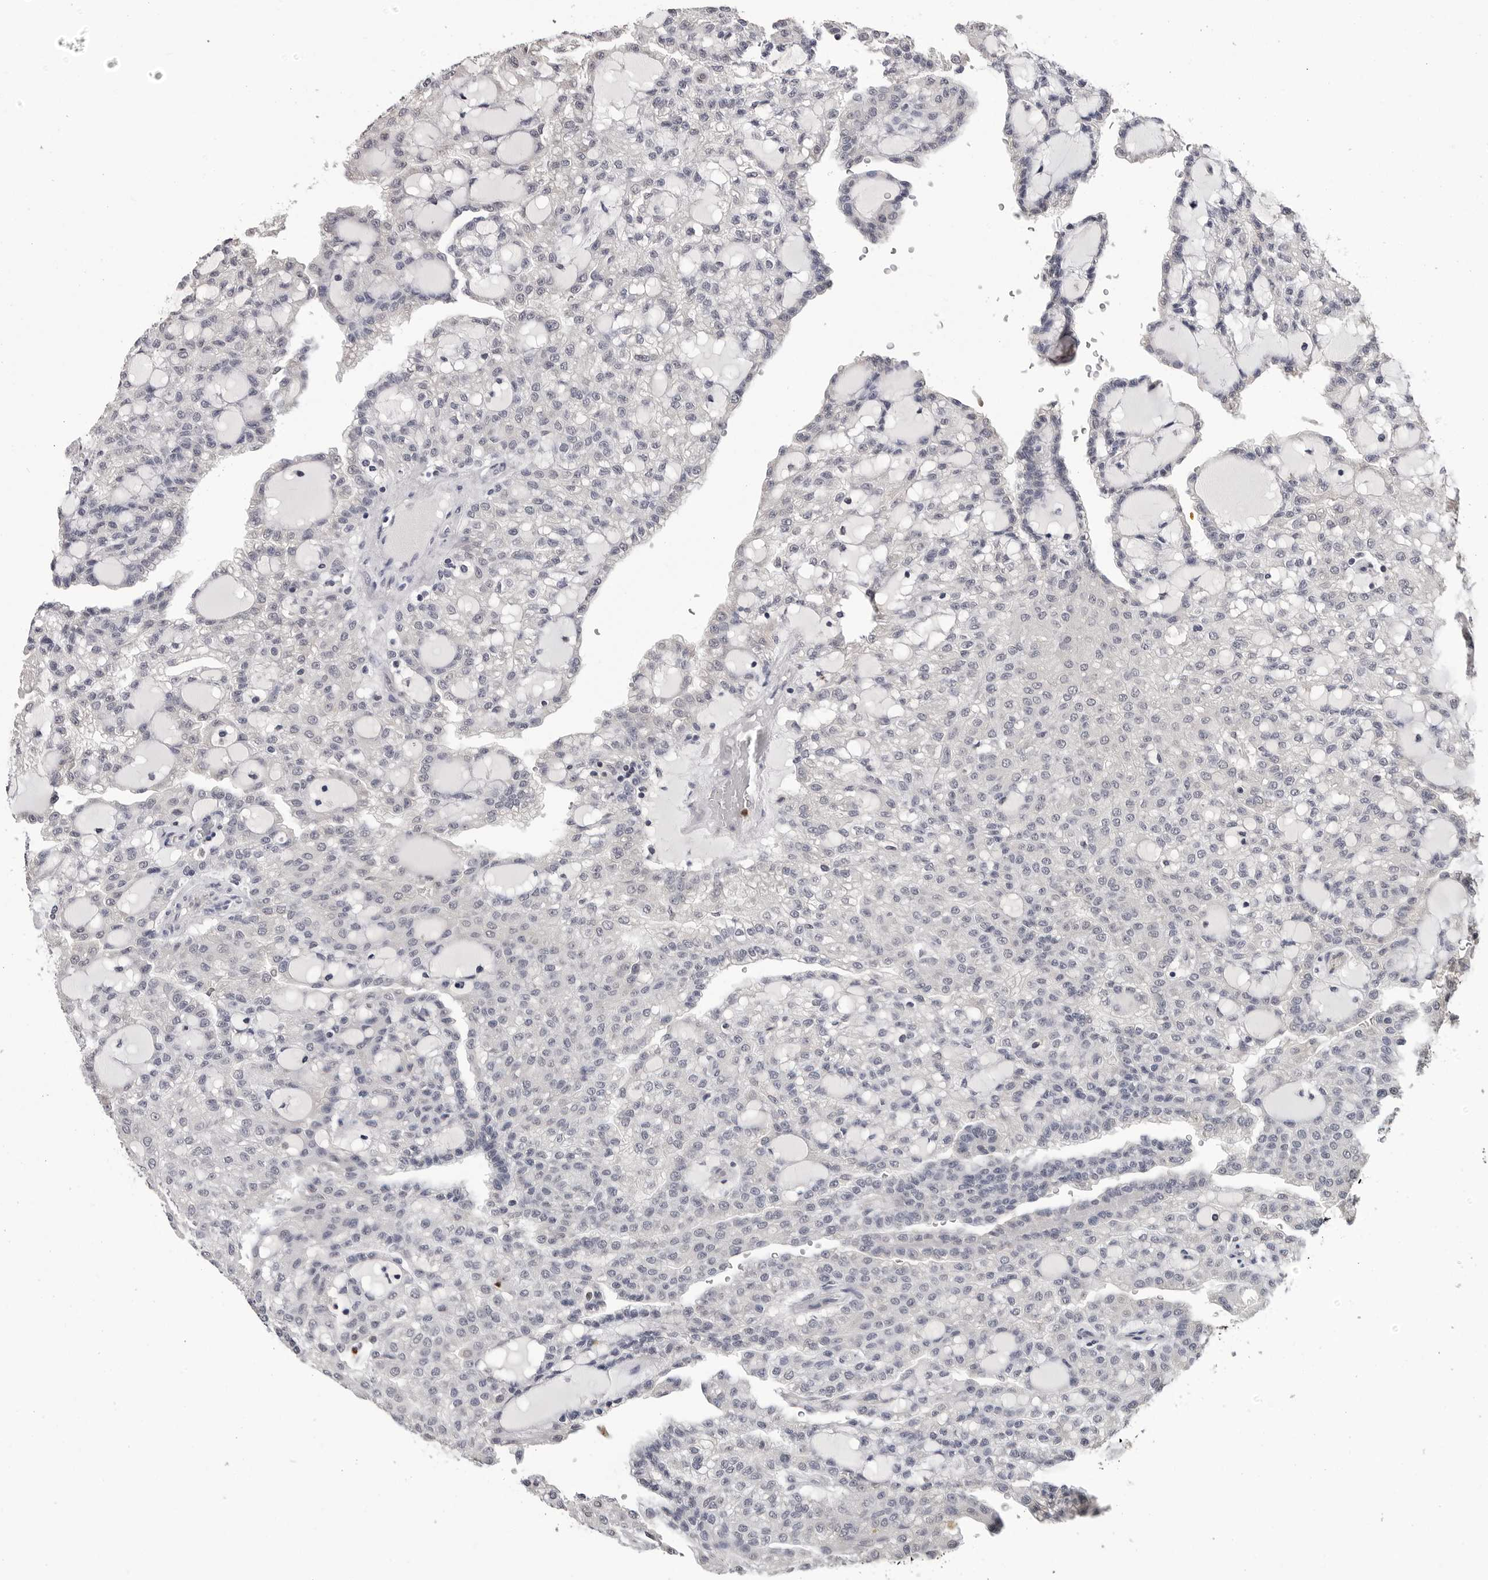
{"staining": {"intensity": "negative", "quantity": "none", "location": "none"}, "tissue": "renal cancer", "cell_type": "Tumor cells", "image_type": "cancer", "snomed": [{"axis": "morphology", "description": "Adenocarcinoma, NOS"}, {"axis": "topography", "description": "Kidney"}], "caption": "A micrograph of human adenocarcinoma (renal) is negative for staining in tumor cells. The staining was performed using DAB (3,3'-diaminobenzidine) to visualize the protein expression in brown, while the nuclei were stained in blue with hematoxylin (Magnification: 20x).", "gene": "TRMT13", "patient": {"sex": "male", "age": 63}}